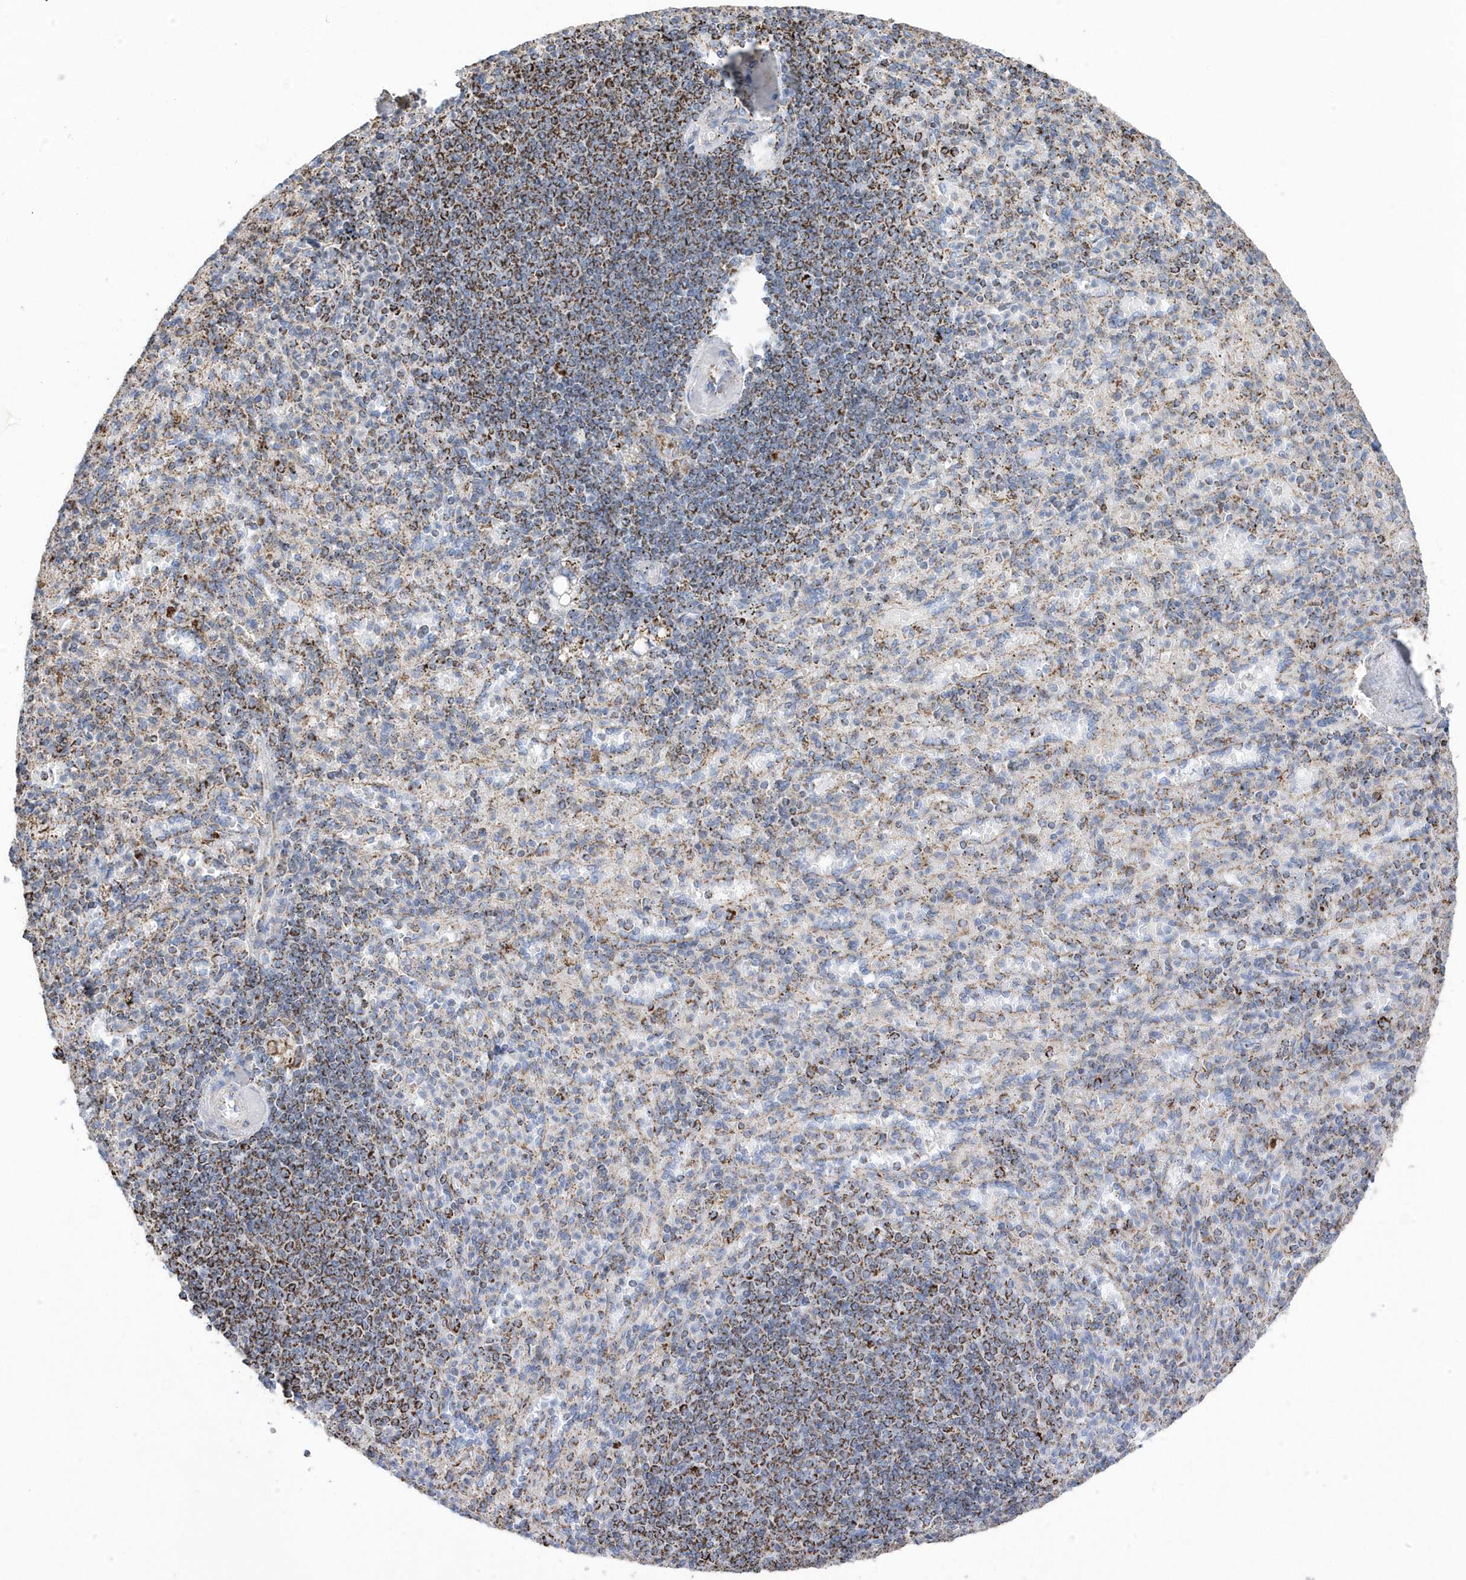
{"staining": {"intensity": "moderate", "quantity": "25%-75%", "location": "cytoplasmic/membranous"}, "tissue": "spleen", "cell_type": "Cells in red pulp", "image_type": "normal", "snomed": [{"axis": "morphology", "description": "Normal tissue, NOS"}, {"axis": "topography", "description": "Spleen"}], "caption": "Spleen stained for a protein (brown) shows moderate cytoplasmic/membranous positive staining in about 25%-75% of cells in red pulp.", "gene": "GTPBP8", "patient": {"sex": "female", "age": 74}}